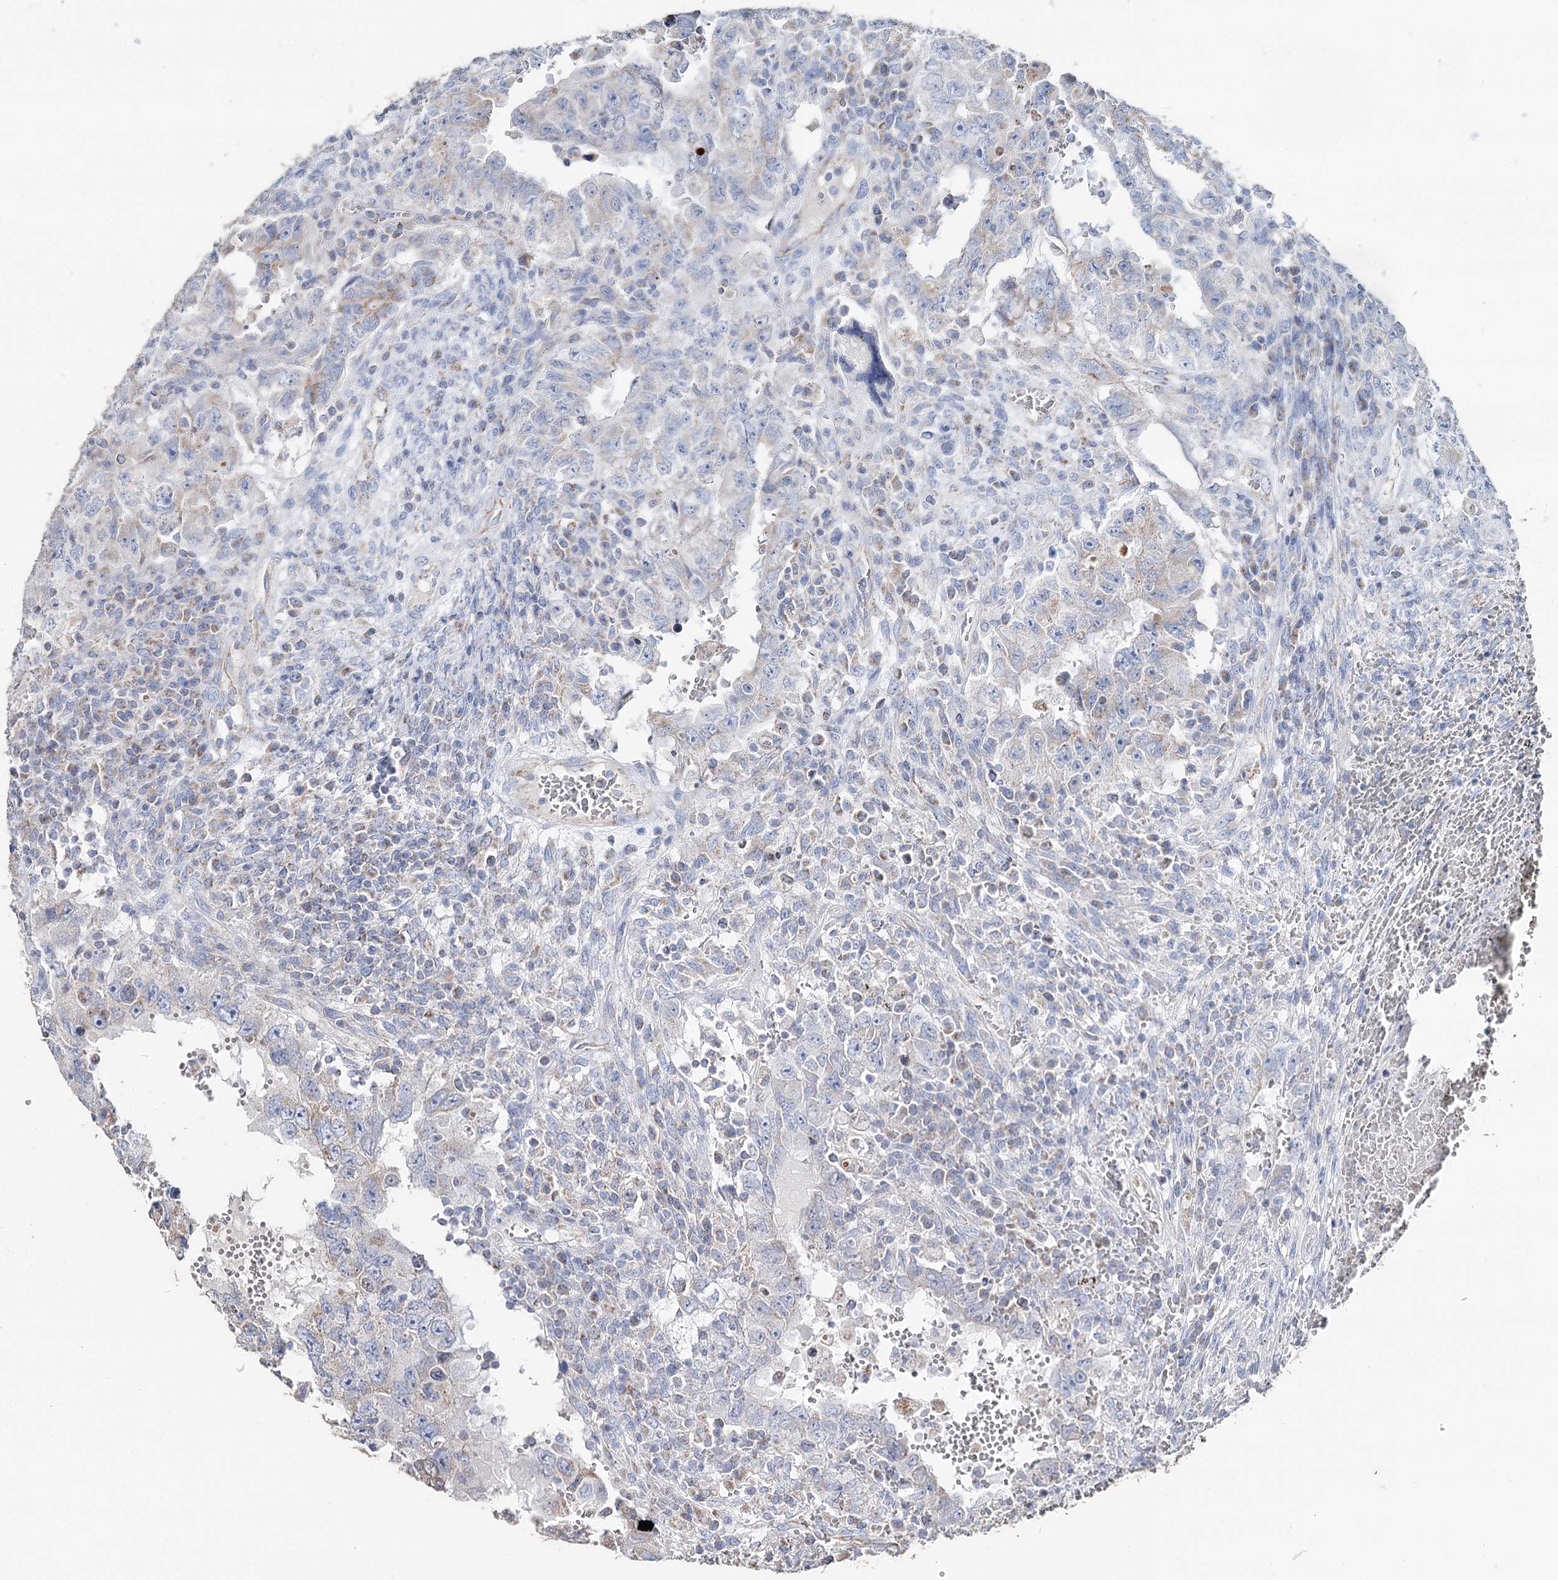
{"staining": {"intensity": "negative", "quantity": "none", "location": "none"}, "tissue": "testis cancer", "cell_type": "Tumor cells", "image_type": "cancer", "snomed": [{"axis": "morphology", "description": "Carcinoma, Embryonal, NOS"}, {"axis": "topography", "description": "Testis"}], "caption": "This is a image of immunohistochemistry (IHC) staining of testis embryonal carcinoma, which shows no expression in tumor cells.", "gene": "MCCC2", "patient": {"sex": "male", "age": 26}}